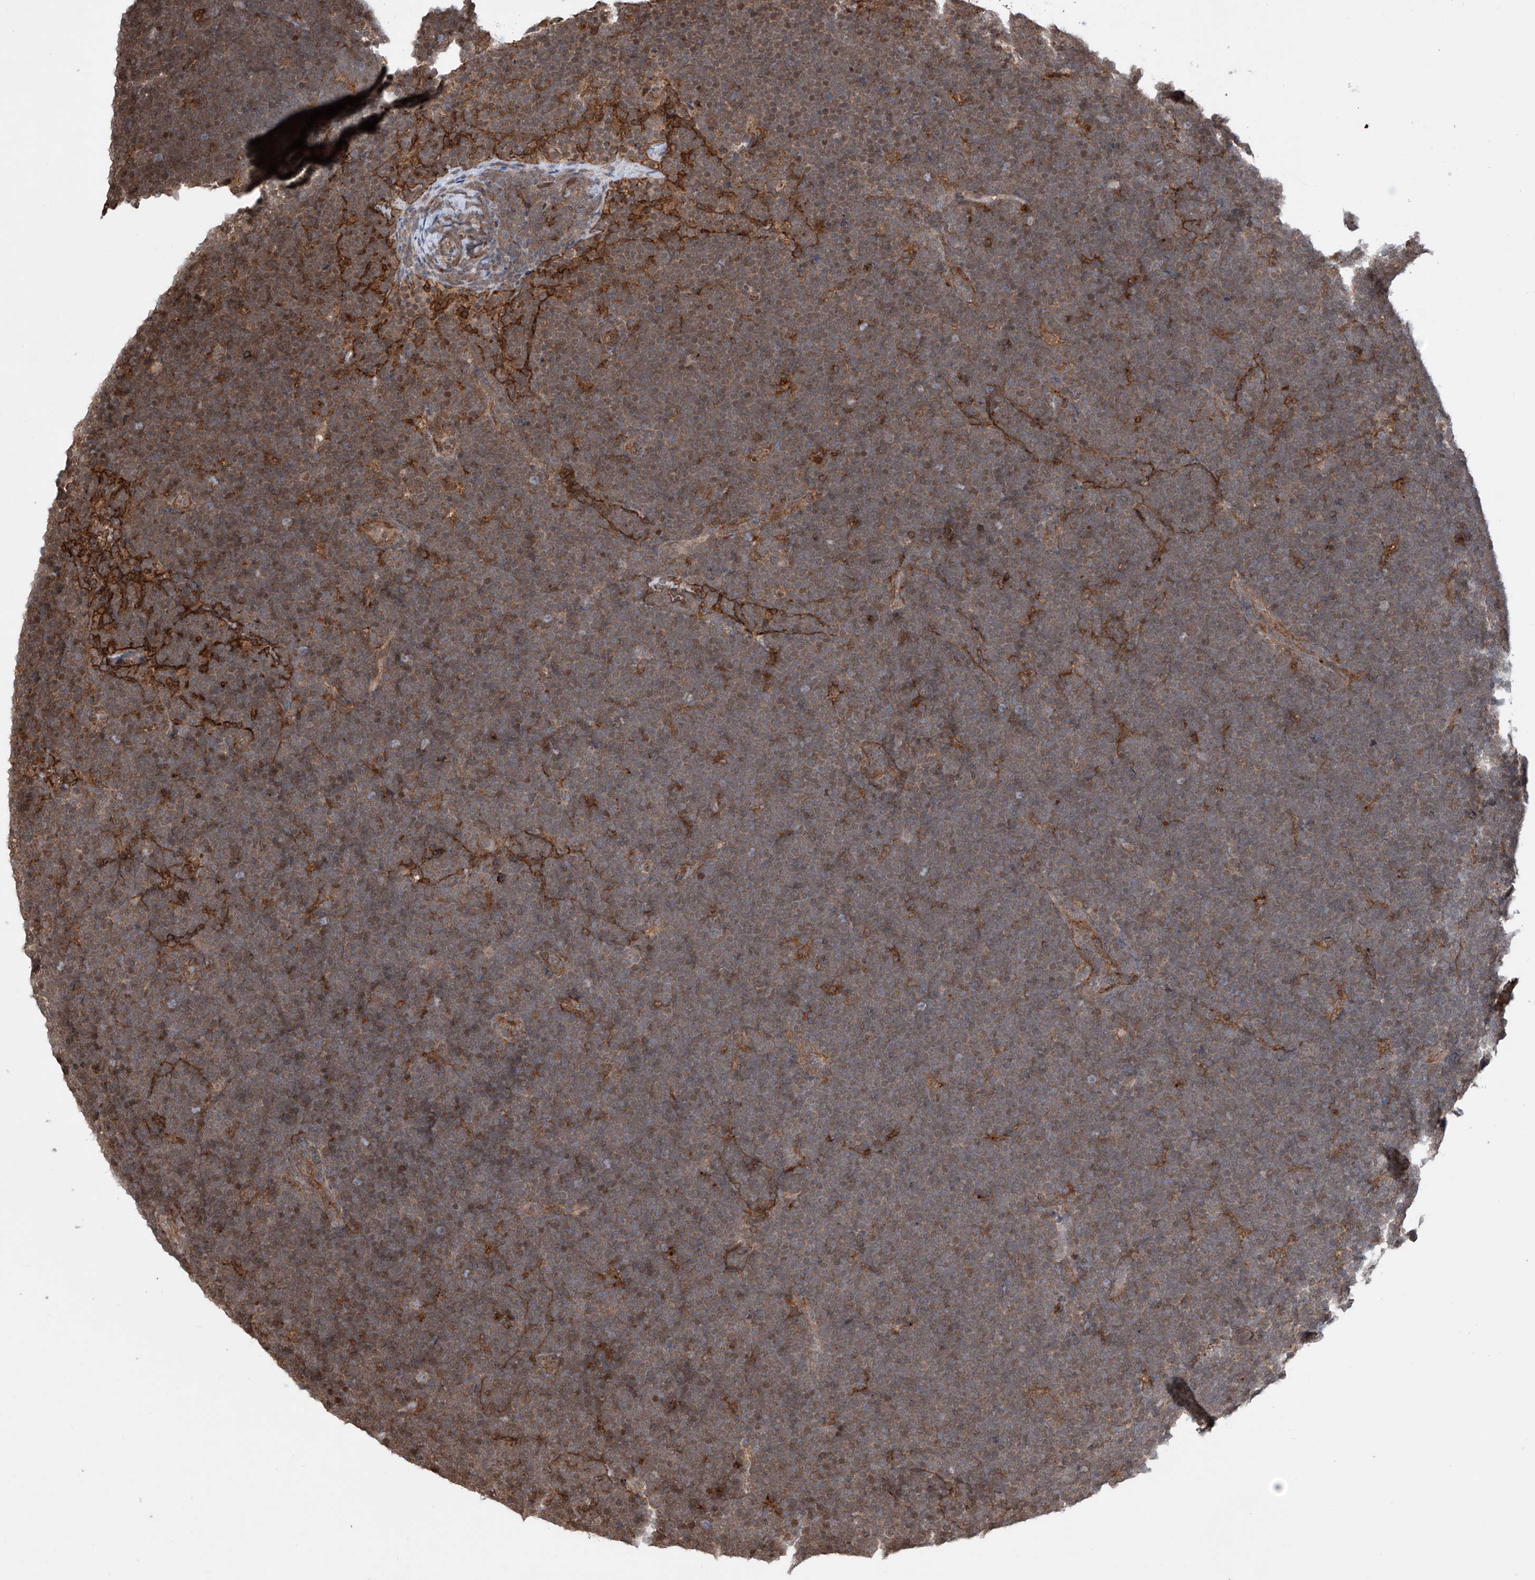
{"staining": {"intensity": "weak", "quantity": "25%-75%", "location": "cytoplasmic/membranous"}, "tissue": "lymphoma", "cell_type": "Tumor cells", "image_type": "cancer", "snomed": [{"axis": "morphology", "description": "Malignant lymphoma, non-Hodgkin's type, High grade"}, {"axis": "topography", "description": "Lymph node"}], "caption": "Malignant lymphoma, non-Hodgkin's type (high-grade) stained for a protein (brown) displays weak cytoplasmic/membranous positive positivity in approximately 25%-75% of tumor cells.", "gene": "HOXC8", "patient": {"sex": "male", "age": 13}}